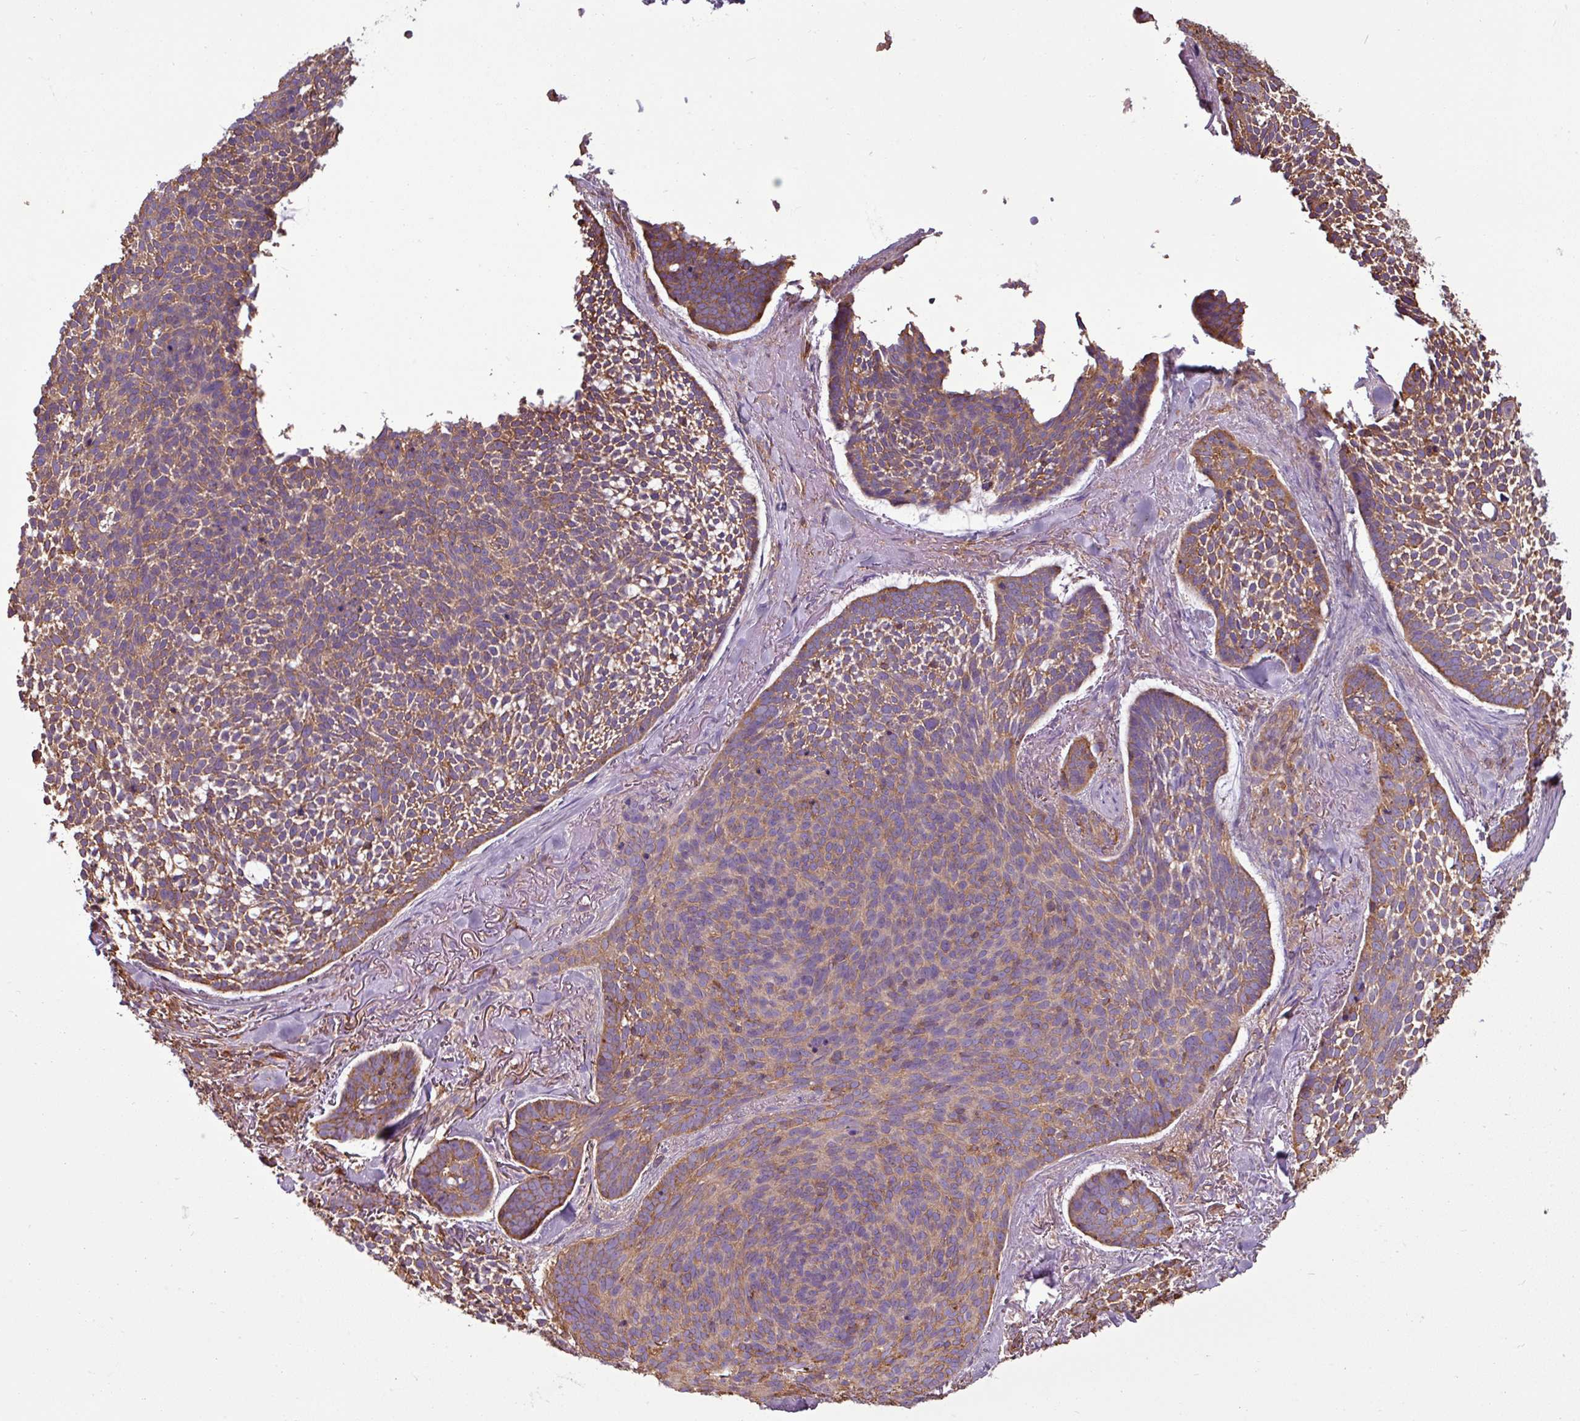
{"staining": {"intensity": "moderate", "quantity": ">75%", "location": "cytoplasmic/membranous"}, "tissue": "skin cancer", "cell_type": "Tumor cells", "image_type": "cancer", "snomed": [{"axis": "morphology", "description": "Basal cell carcinoma"}, {"axis": "topography", "description": "Skin"}], "caption": "This is a photomicrograph of IHC staining of skin basal cell carcinoma, which shows moderate positivity in the cytoplasmic/membranous of tumor cells.", "gene": "PACSIN2", "patient": {"sex": "male", "age": 70}}